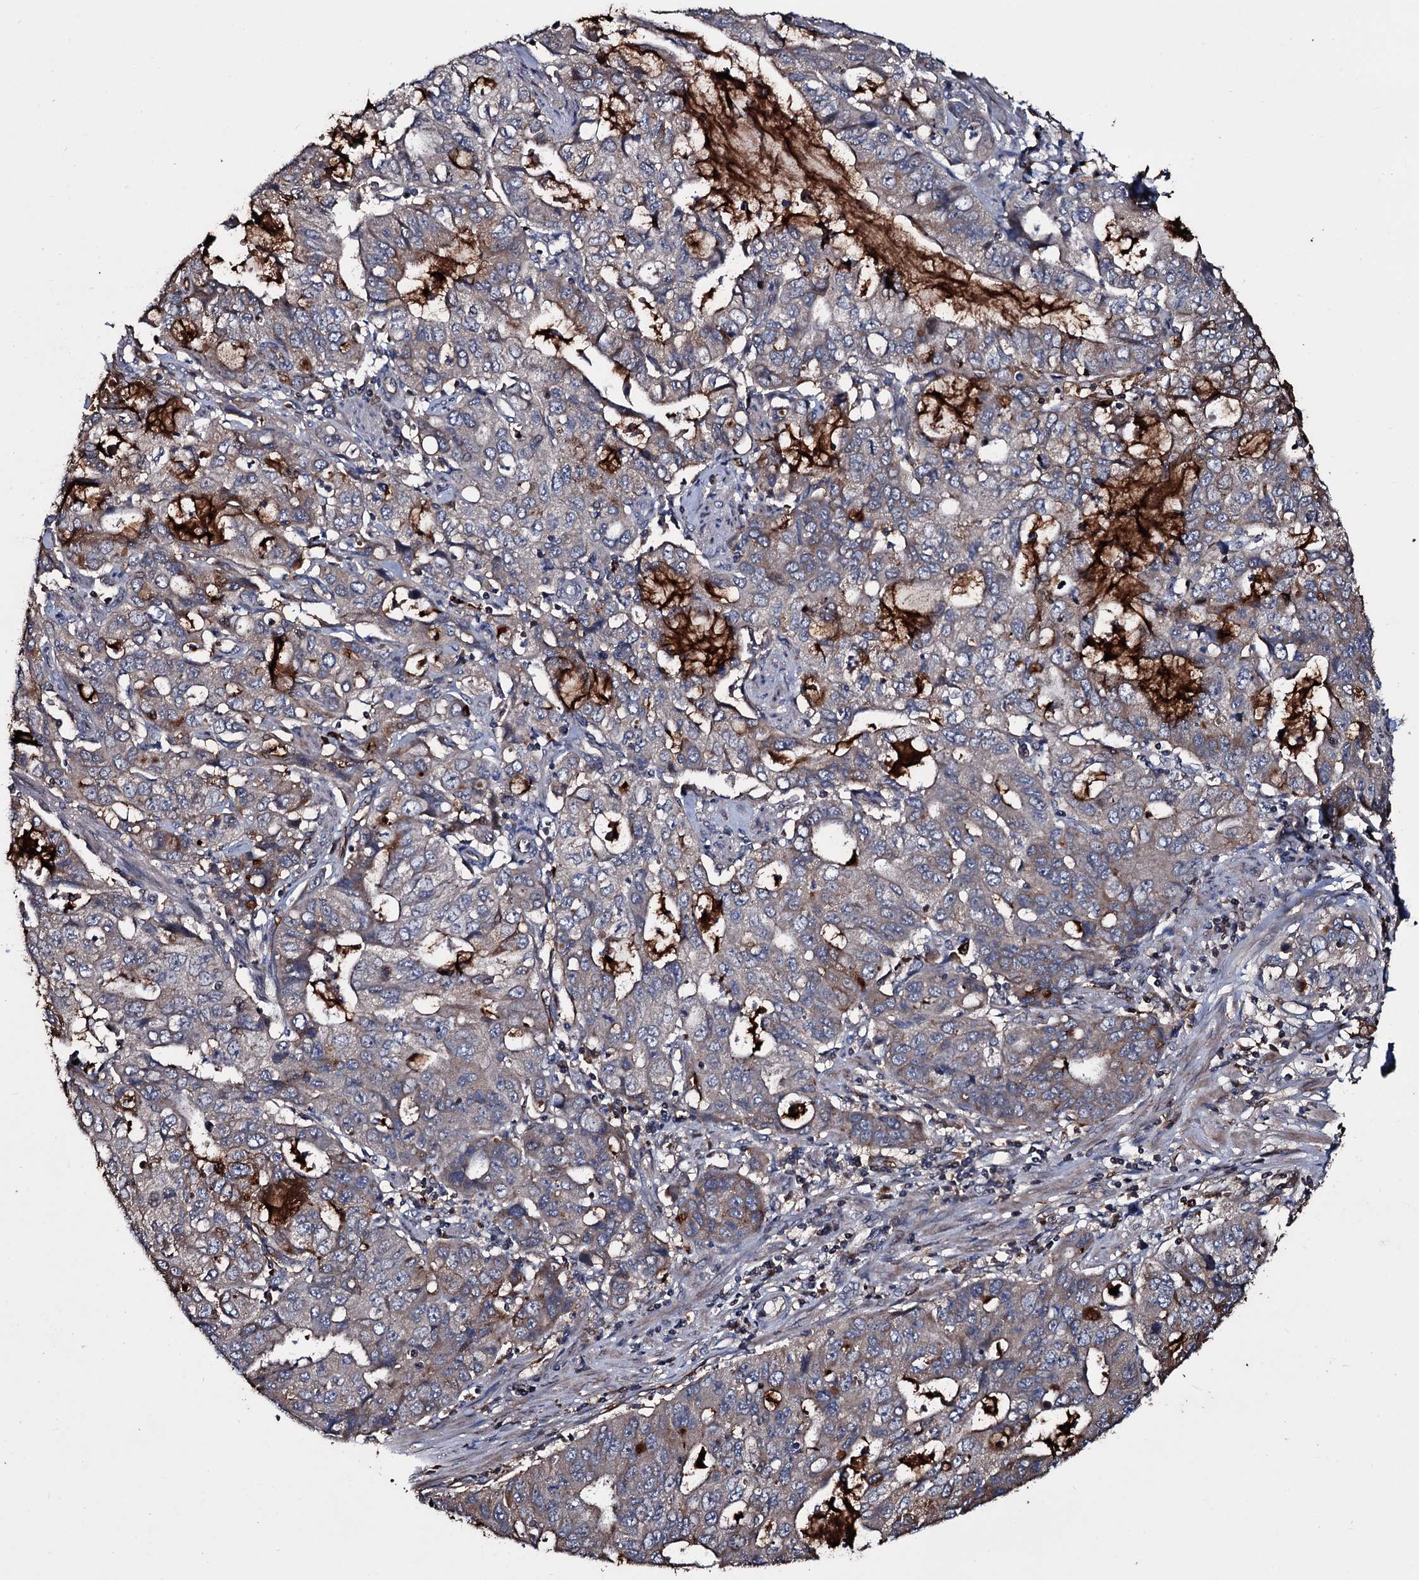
{"staining": {"intensity": "weak", "quantity": "<25%", "location": "cytoplasmic/membranous"}, "tissue": "stomach cancer", "cell_type": "Tumor cells", "image_type": "cancer", "snomed": [{"axis": "morphology", "description": "Adenocarcinoma, NOS"}, {"axis": "topography", "description": "Stomach, upper"}], "caption": "This is an immunohistochemistry (IHC) histopathology image of stomach cancer (adenocarcinoma). There is no staining in tumor cells.", "gene": "ZSWIM8", "patient": {"sex": "female", "age": 52}}